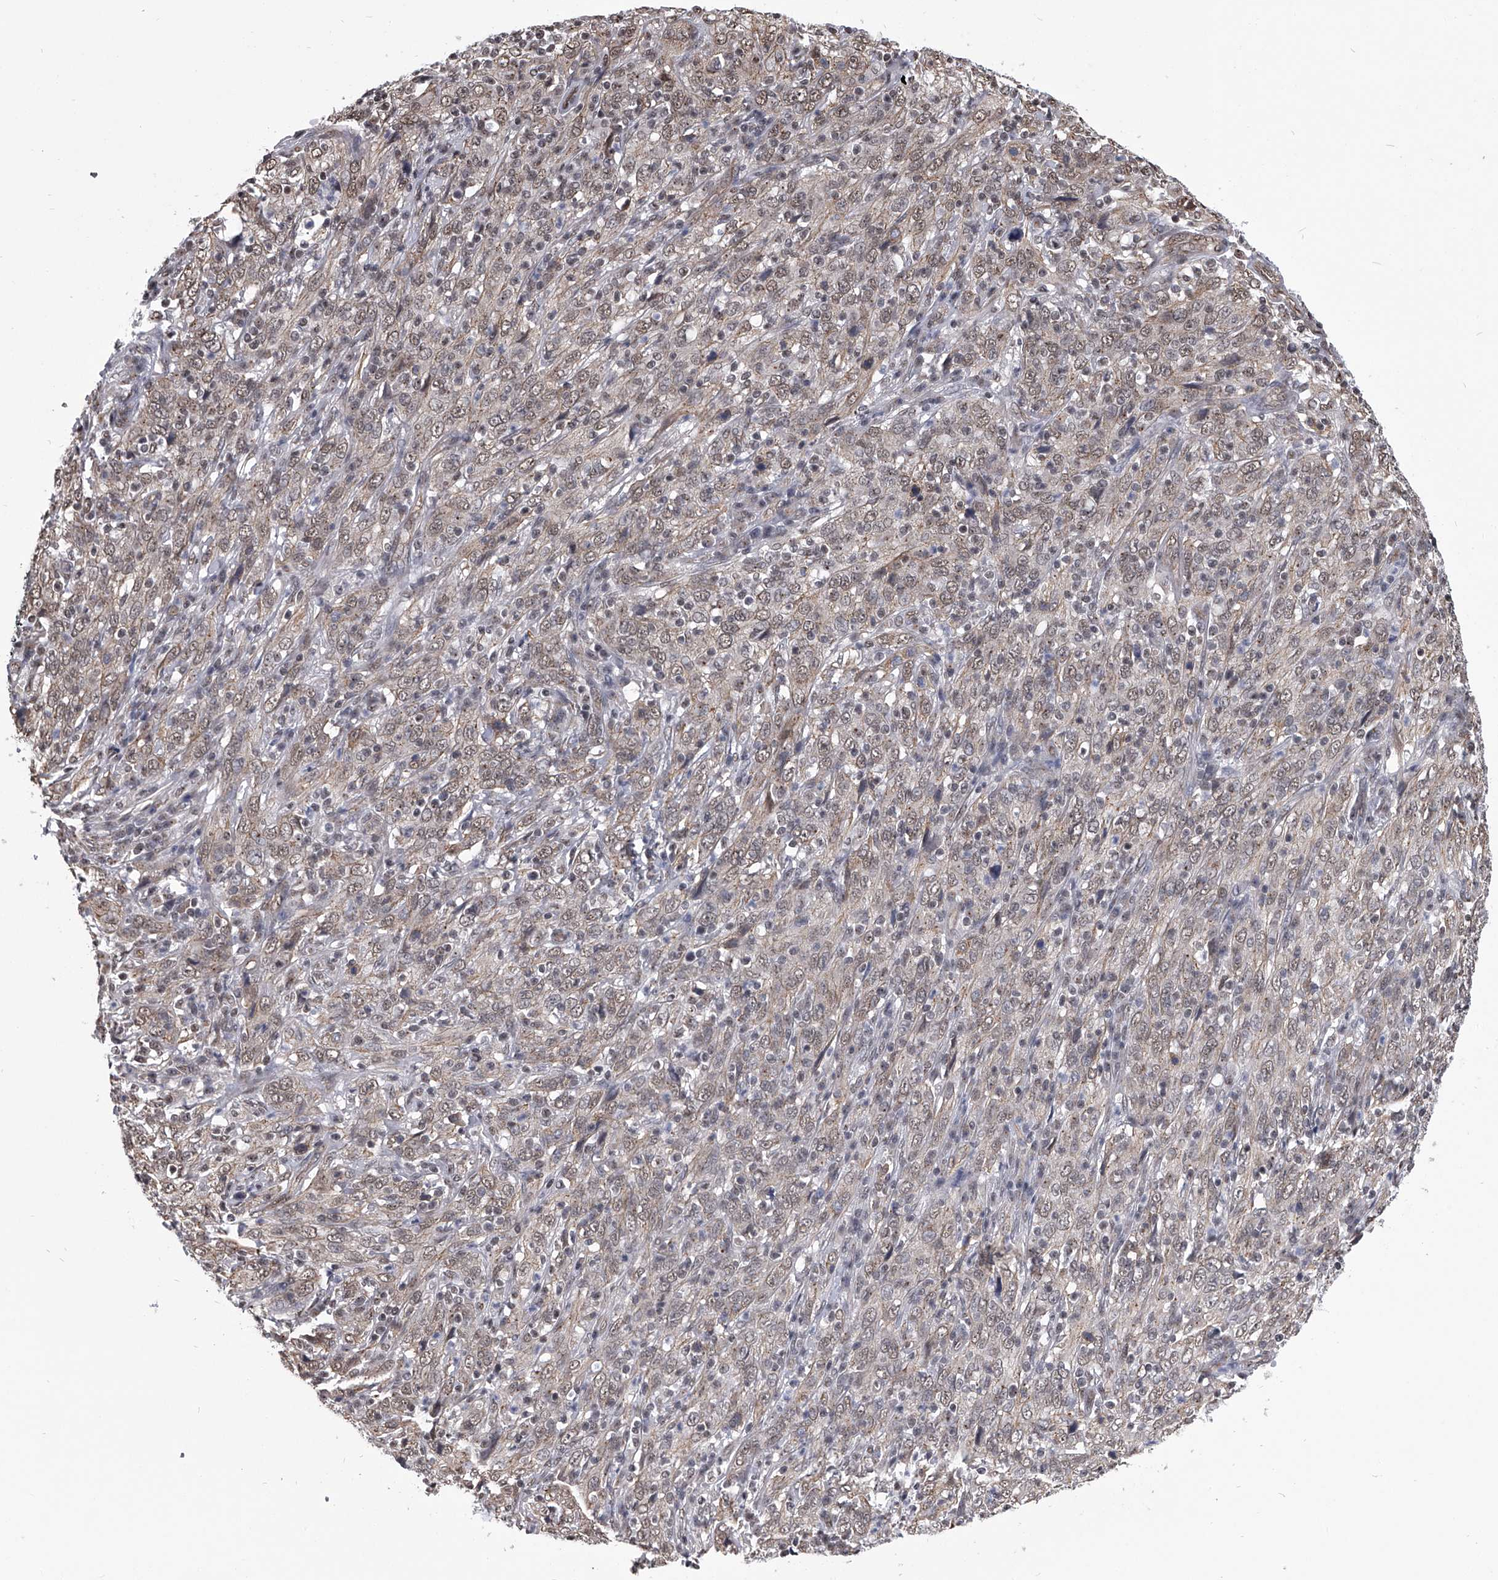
{"staining": {"intensity": "weak", "quantity": "25%-75%", "location": "cytoplasmic/membranous,nuclear"}, "tissue": "cervical cancer", "cell_type": "Tumor cells", "image_type": "cancer", "snomed": [{"axis": "morphology", "description": "Squamous cell carcinoma, NOS"}, {"axis": "topography", "description": "Cervix"}], "caption": "Human cervical squamous cell carcinoma stained with a brown dye reveals weak cytoplasmic/membranous and nuclear positive positivity in approximately 25%-75% of tumor cells.", "gene": "ZNF76", "patient": {"sex": "female", "age": 46}}